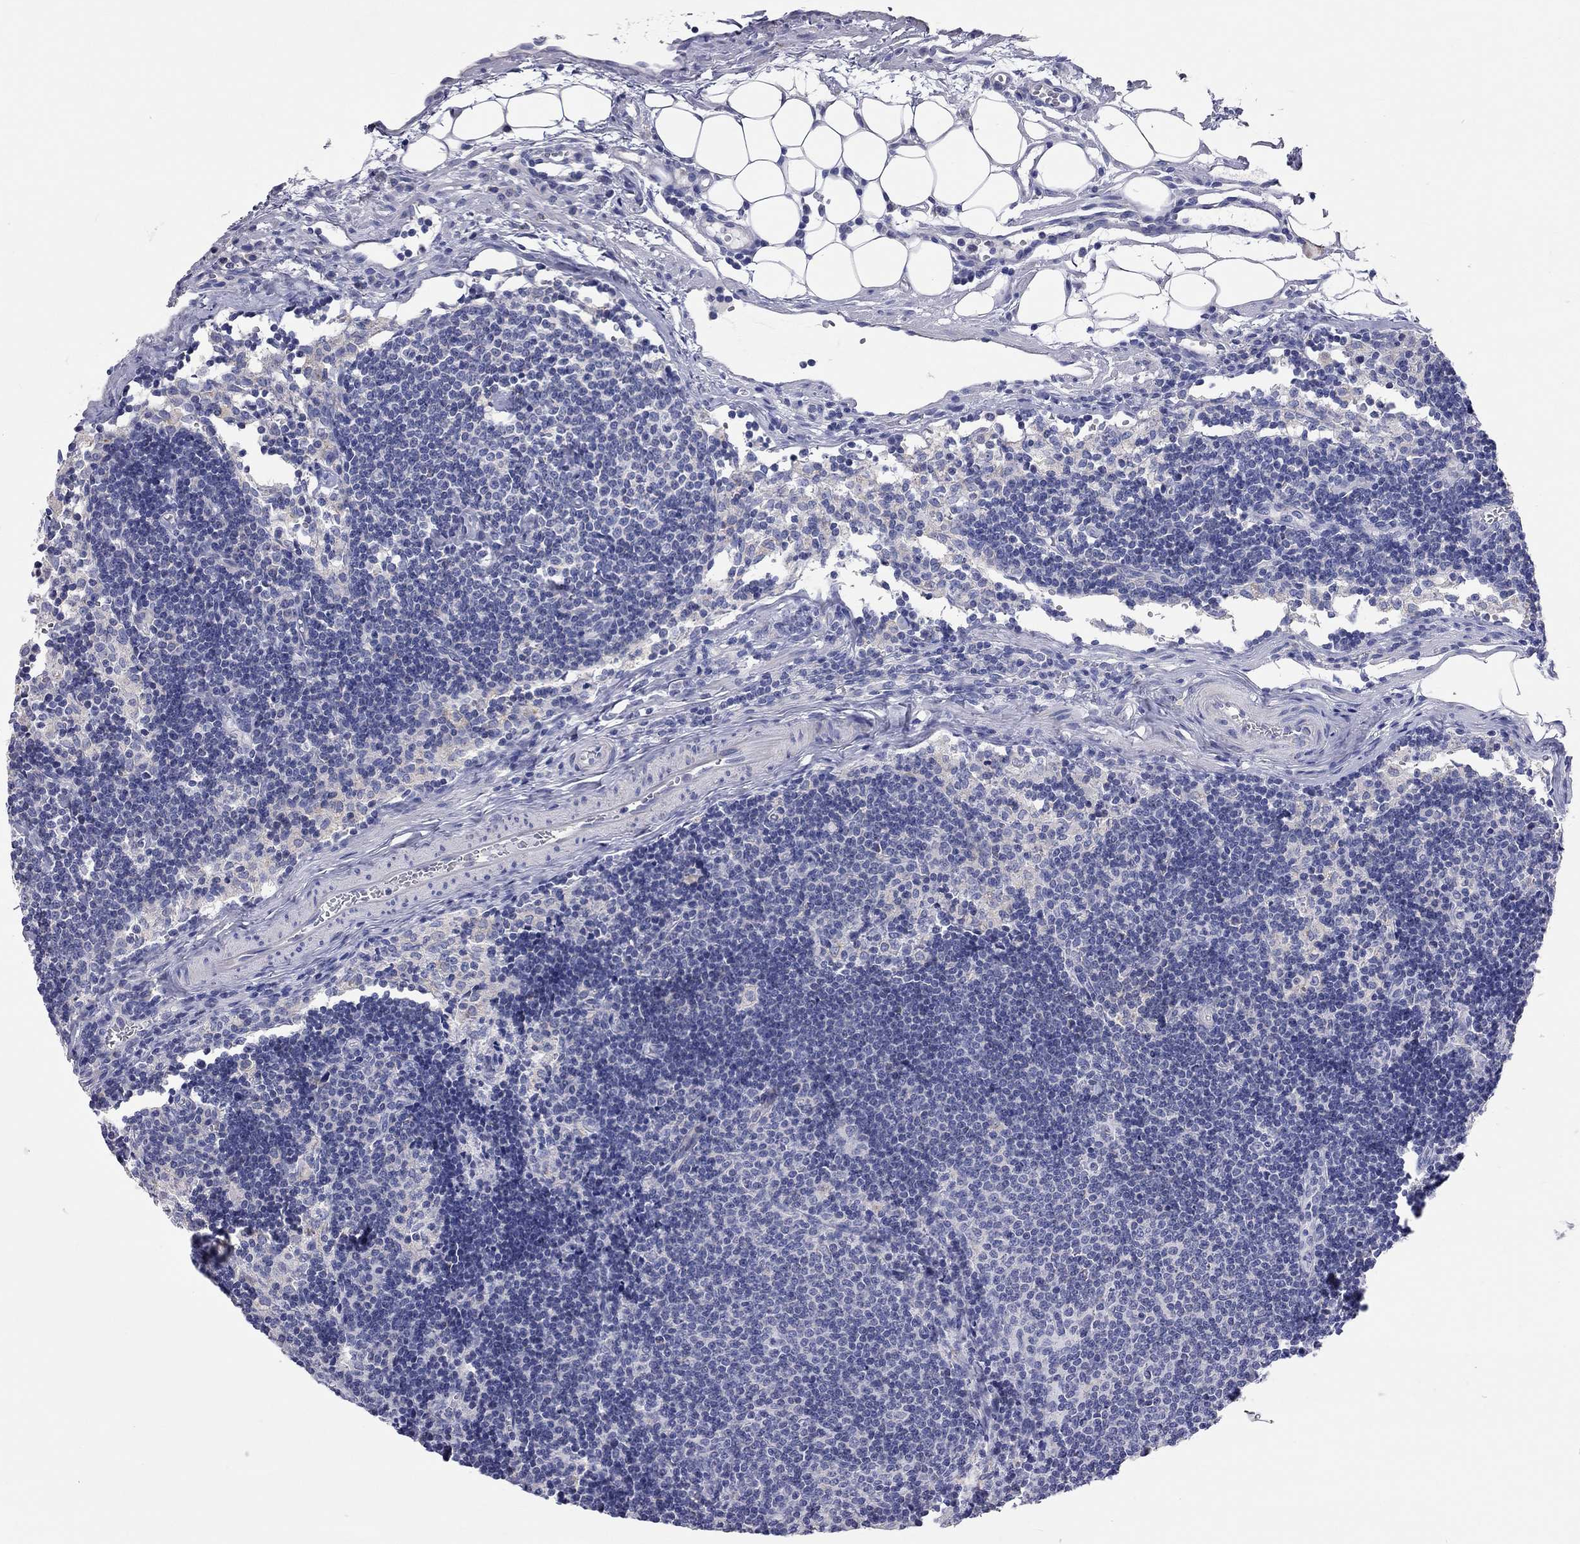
{"staining": {"intensity": "negative", "quantity": "none", "location": "none"}, "tissue": "lymph node", "cell_type": "Germinal center cells", "image_type": "normal", "snomed": [{"axis": "morphology", "description": "Normal tissue, NOS"}, {"axis": "topography", "description": "Lymph node"}], "caption": "Germinal center cells show no significant positivity in benign lymph node. (Stains: DAB immunohistochemistry with hematoxylin counter stain, Microscopy: brightfield microscopy at high magnification).", "gene": "RCAN1", "patient": {"sex": "female", "age": 34}}